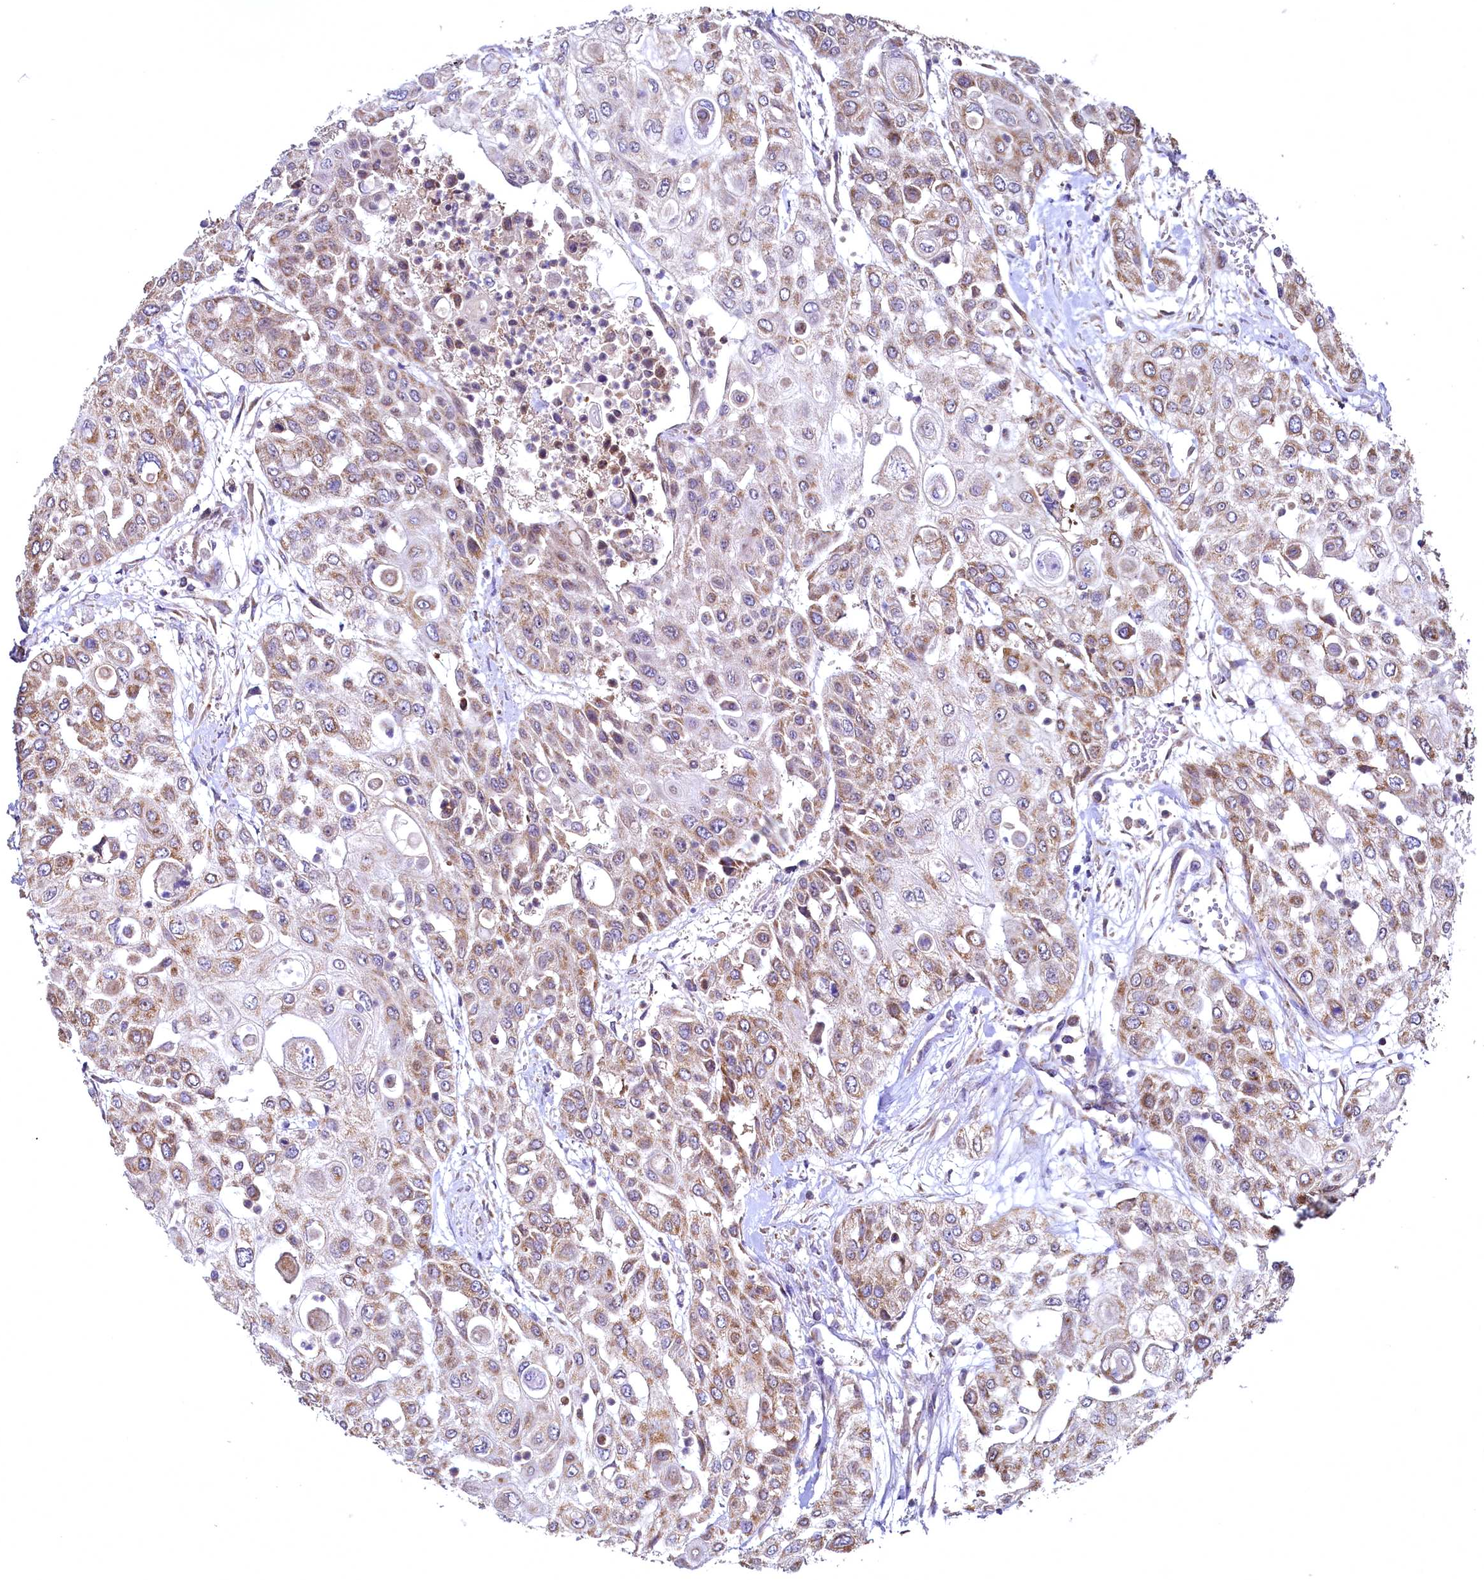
{"staining": {"intensity": "moderate", "quantity": "25%-75%", "location": "cytoplasmic/membranous"}, "tissue": "urothelial cancer", "cell_type": "Tumor cells", "image_type": "cancer", "snomed": [{"axis": "morphology", "description": "Urothelial carcinoma, High grade"}, {"axis": "topography", "description": "Urinary bladder"}], "caption": "Protein expression analysis of human urothelial cancer reveals moderate cytoplasmic/membranous staining in approximately 25%-75% of tumor cells. (DAB (3,3'-diaminobenzidine) IHC with brightfield microscopy, high magnification).", "gene": "MRPL57", "patient": {"sex": "female", "age": 79}}